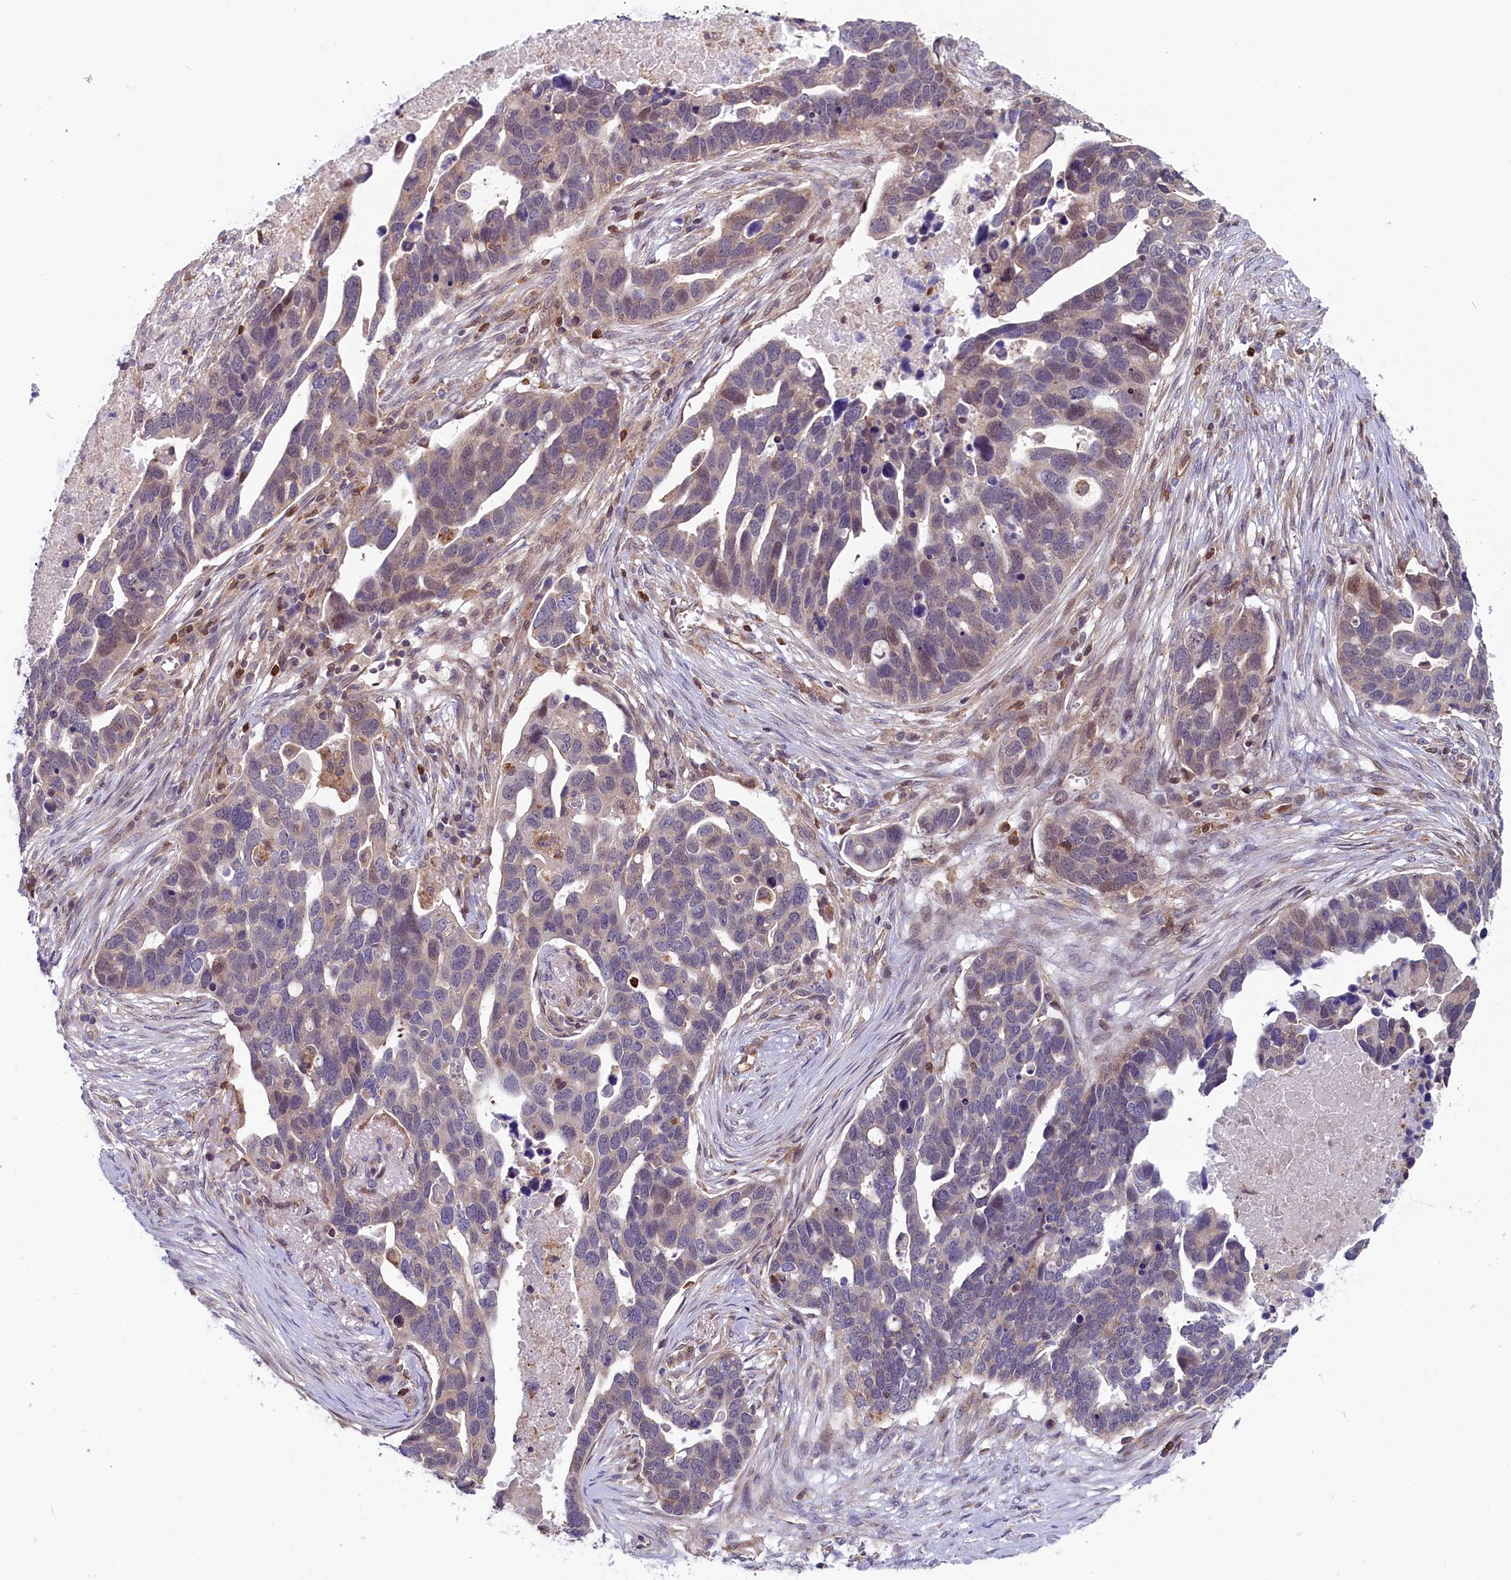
{"staining": {"intensity": "weak", "quantity": "25%-75%", "location": "cytoplasmic/membranous,nuclear"}, "tissue": "ovarian cancer", "cell_type": "Tumor cells", "image_type": "cancer", "snomed": [{"axis": "morphology", "description": "Cystadenocarcinoma, serous, NOS"}, {"axis": "topography", "description": "Ovary"}], "caption": "Protein expression by immunohistochemistry (IHC) reveals weak cytoplasmic/membranous and nuclear expression in about 25%-75% of tumor cells in ovarian cancer.", "gene": "CIAPIN1", "patient": {"sex": "female", "age": 54}}